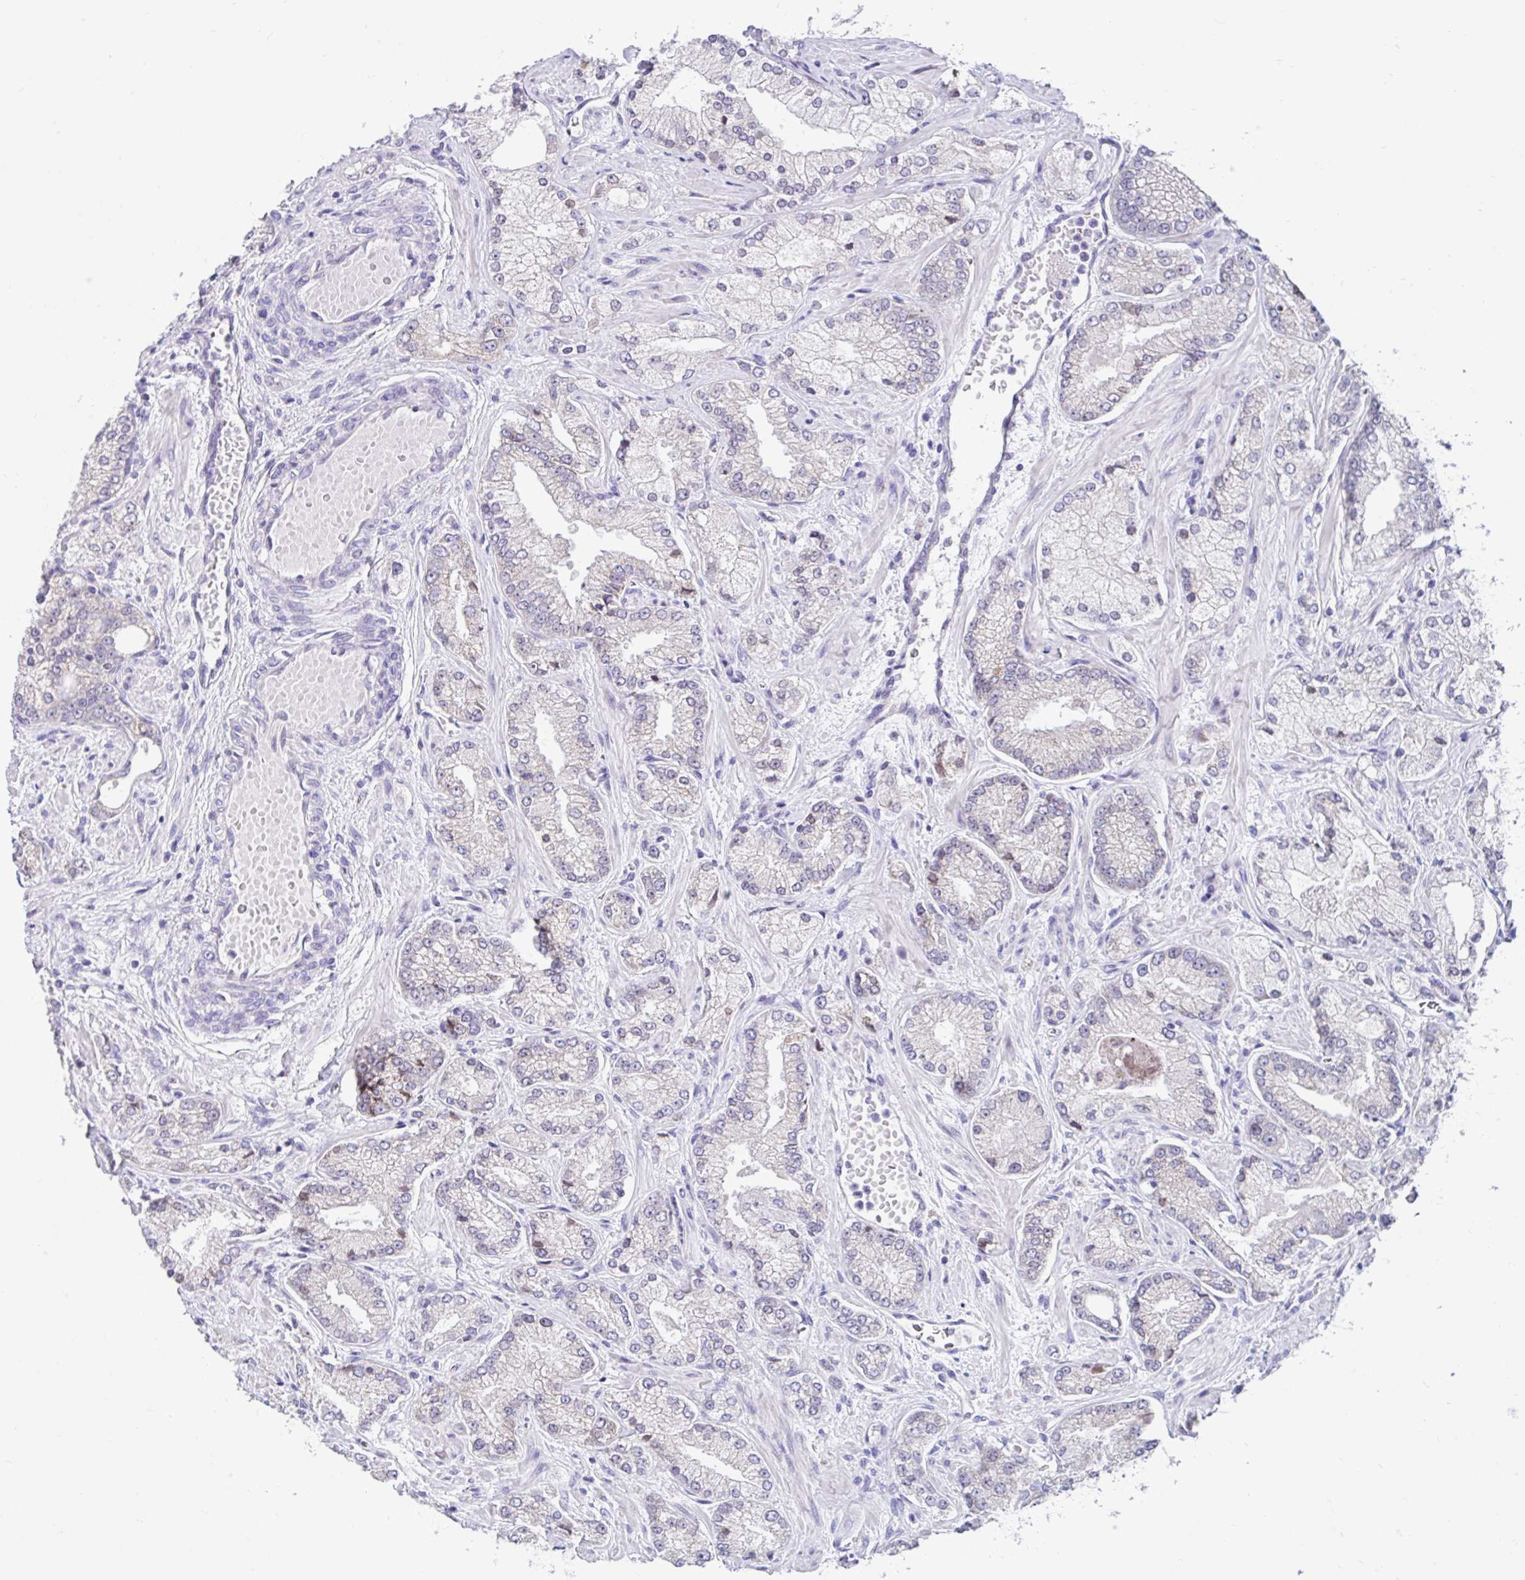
{"staining": {"intensity": "negative", "quantity": "none", "location": "none"}, "tissue": "prostate cancer", "cell_type": "Tumor cells", "image_type": "cancer", "snomed": [{"axis": "morphology", "description": "Normal tissue, NOS"}, {"axis": "morphology", "description": "Adenocarcinoma, High grade"}, {"axis": "topography", "description": "Prostate"}, {"axis": "topography", "description": "Peripheral nerve tissue"}], "caption": "High power microscopy micrograph of an immunohistochemistry histopathology image of prostate cancer (adenocarcinoma (high-grade)), revealing no significant positivity in tumor cells.", "gene": "NT5C1B", "patient": {"sex": "male", "age": 68}}